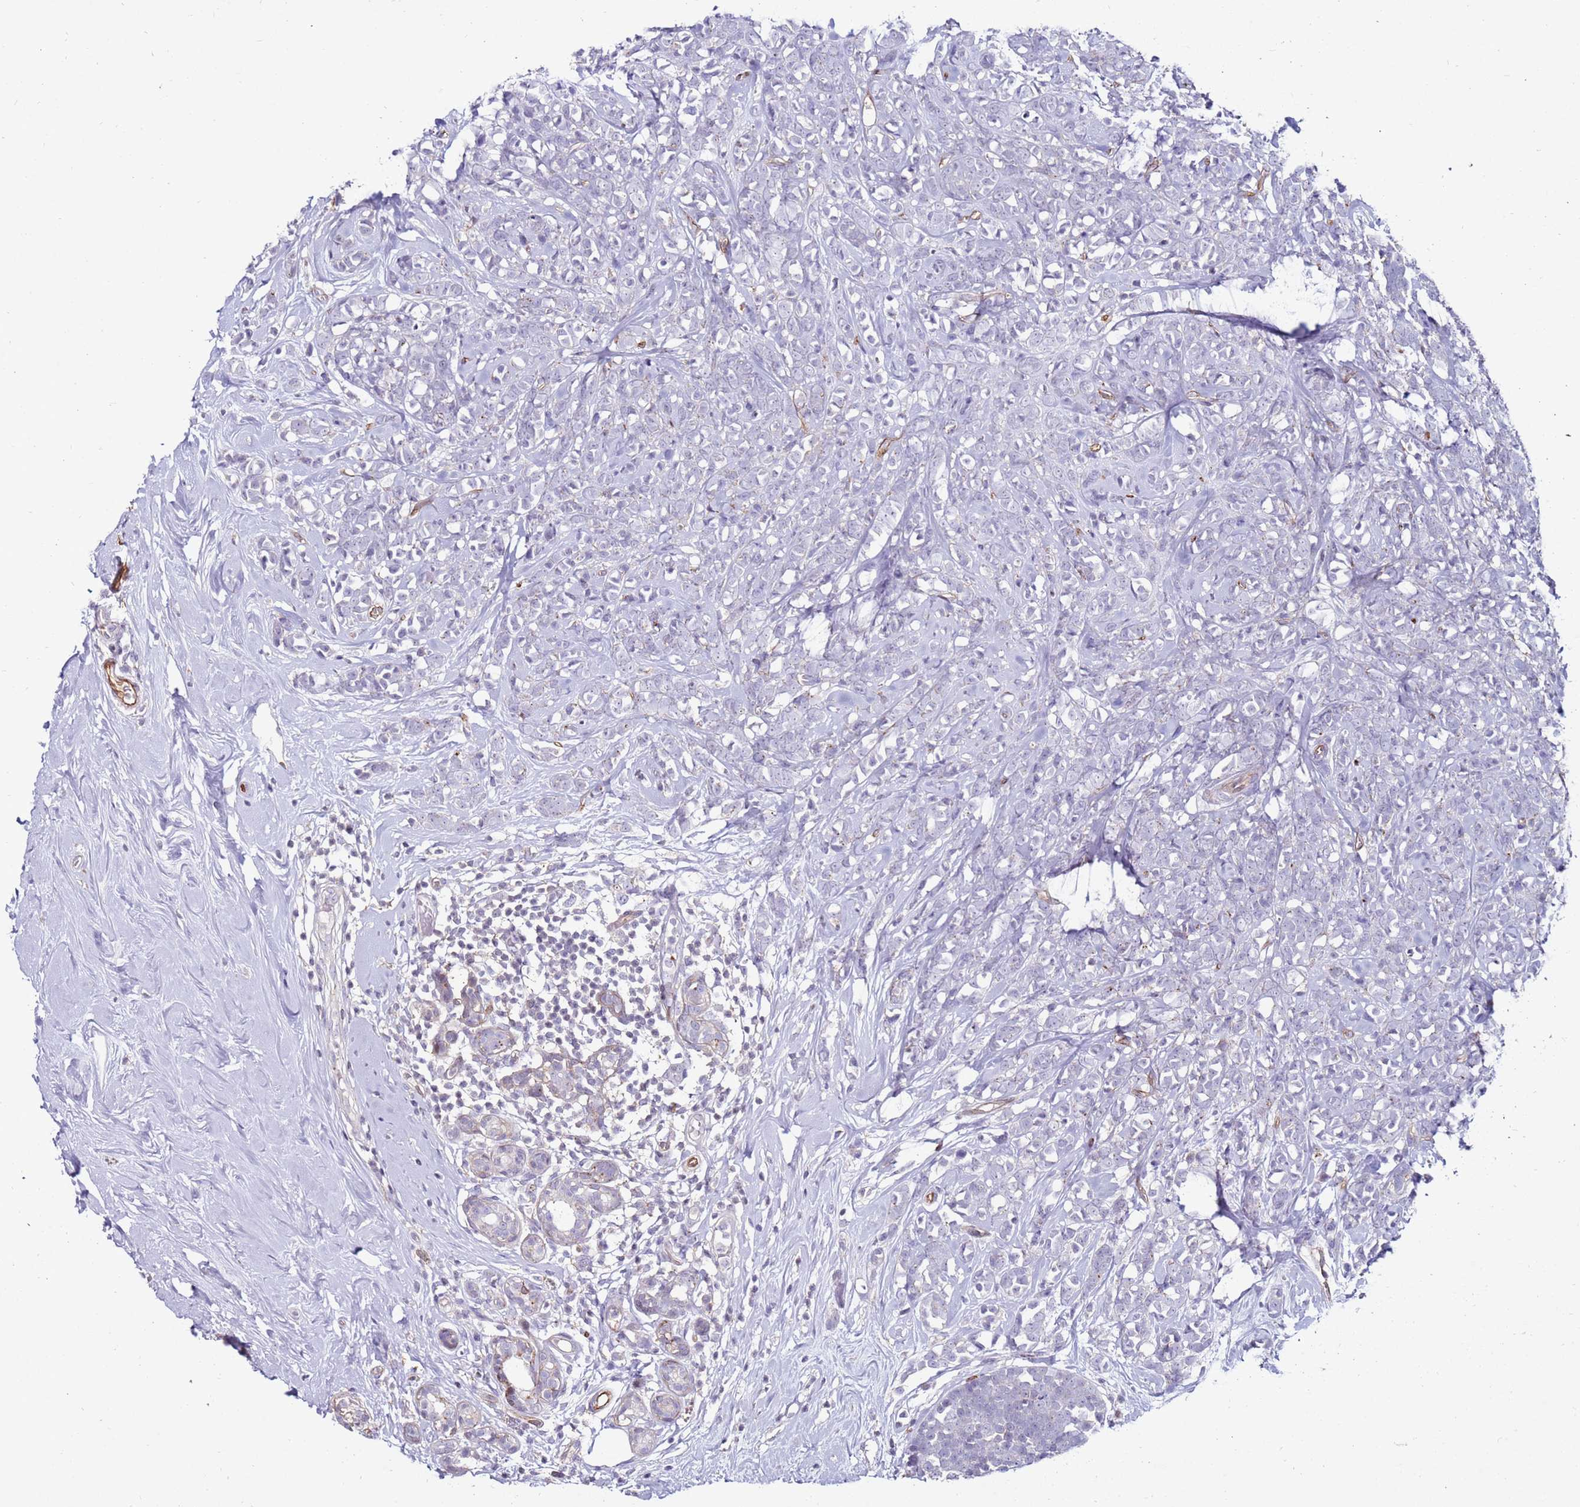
{"staining": {"intensity": "negative", "quantity": "none", "location": "none"}, "tissue": "breast cancer", "cell_type": "Tumor cells", "image_type": "cancer", "snomed": [{"axis": "morphology", "description": "Lobular carcinoma"}, {"axis": "topography", "description": "Breast"}], "caption": "Human breast cancer stained for a protein using IHC displays no staining in tumor cells.", "gene": "CLEC4M", "patient": {"sex": "female", "age": 58}}